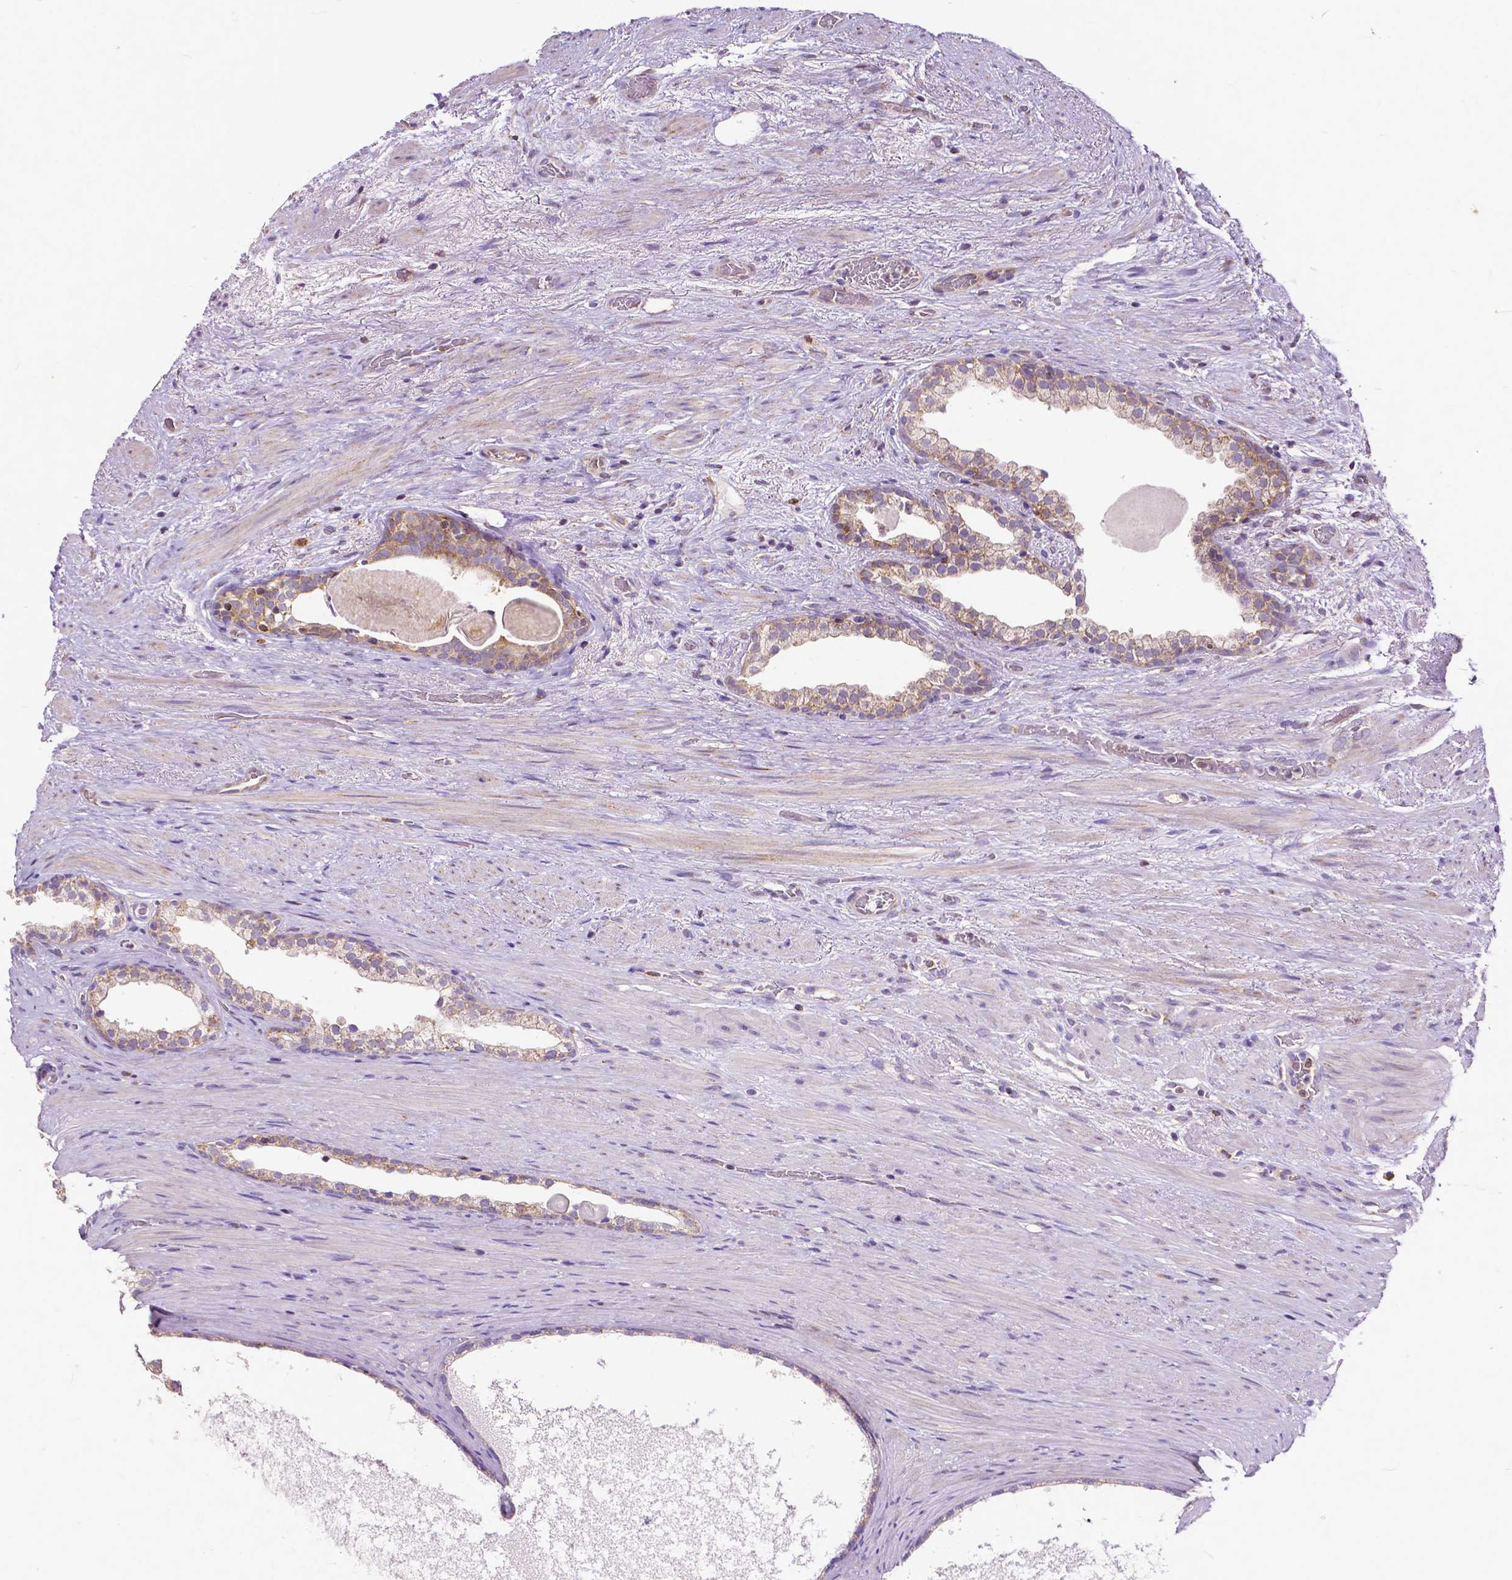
{"staining": {"intensity": "moderate", "quantity": ">75%", "location": "cytoplasmic/membranous"}, "tissue": "prostate cancer", "cell_type": "Tumor cells", "image_type": "cancer", "snomed": [{"axis": "morphology", "description": "Adenocarcinoma, High grade"}, {"axis": "topography", "description": "Prostate"}], "caption": "Immunohistochemistry (IHC) (DAB (3,3'-diaminobenzidine)) staining of human high-grade adenocarcinoma (prostate) reveals moderate cytoplasmic/membranous protein expression in about >75% of tumor cells. The protein of interest is stained brown, and the nuclei are stained in blue (DAB (3,3'-diaminobenzidine) IHC with brightfield microscopy, high magnification).", "gene": "MCL1", "patient": {"sex": "male", "age": 65}}